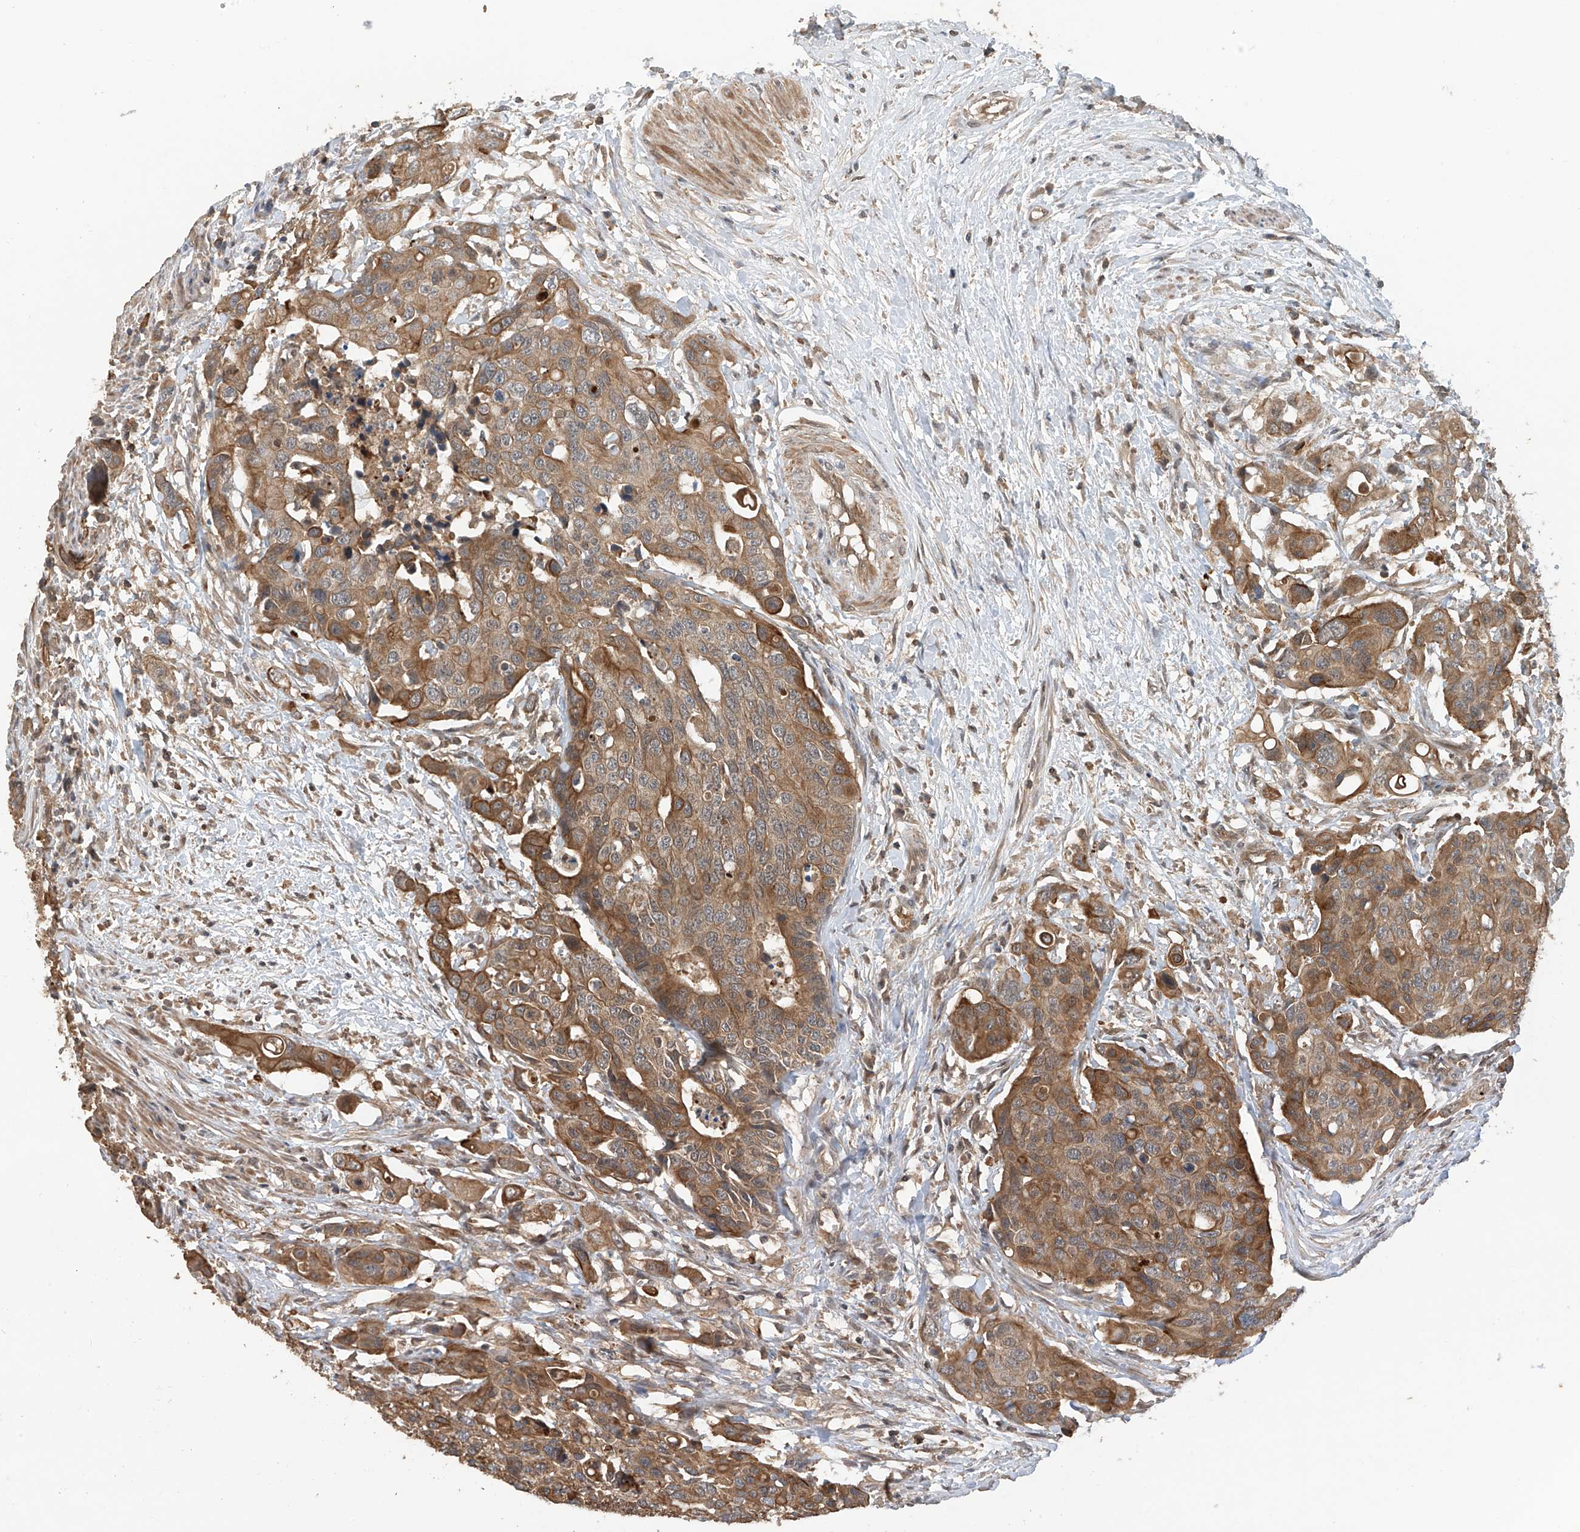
{"staining": {"intensity": "moderate", "quantity": ">75%", "location": "cytoplasmic/membranous"}, "tissue": "colorectal cancer", "cell_type": "Tumor cells", "image_type": "cancer", "snomed": [{"axis": "morphology", "description": "Adenocarcinoma, NOS"}, {"axis": "topography", "description": "Colon"}], "caption": "A photomicrograph of colorectal cancer (adenocarcinoma) stained for a protein demonstrates moderate cytoplasmic/membranous brown staining in tumor cells.", "gene": "RPAIN", "patient": {"sex": "male", "age": 77}}